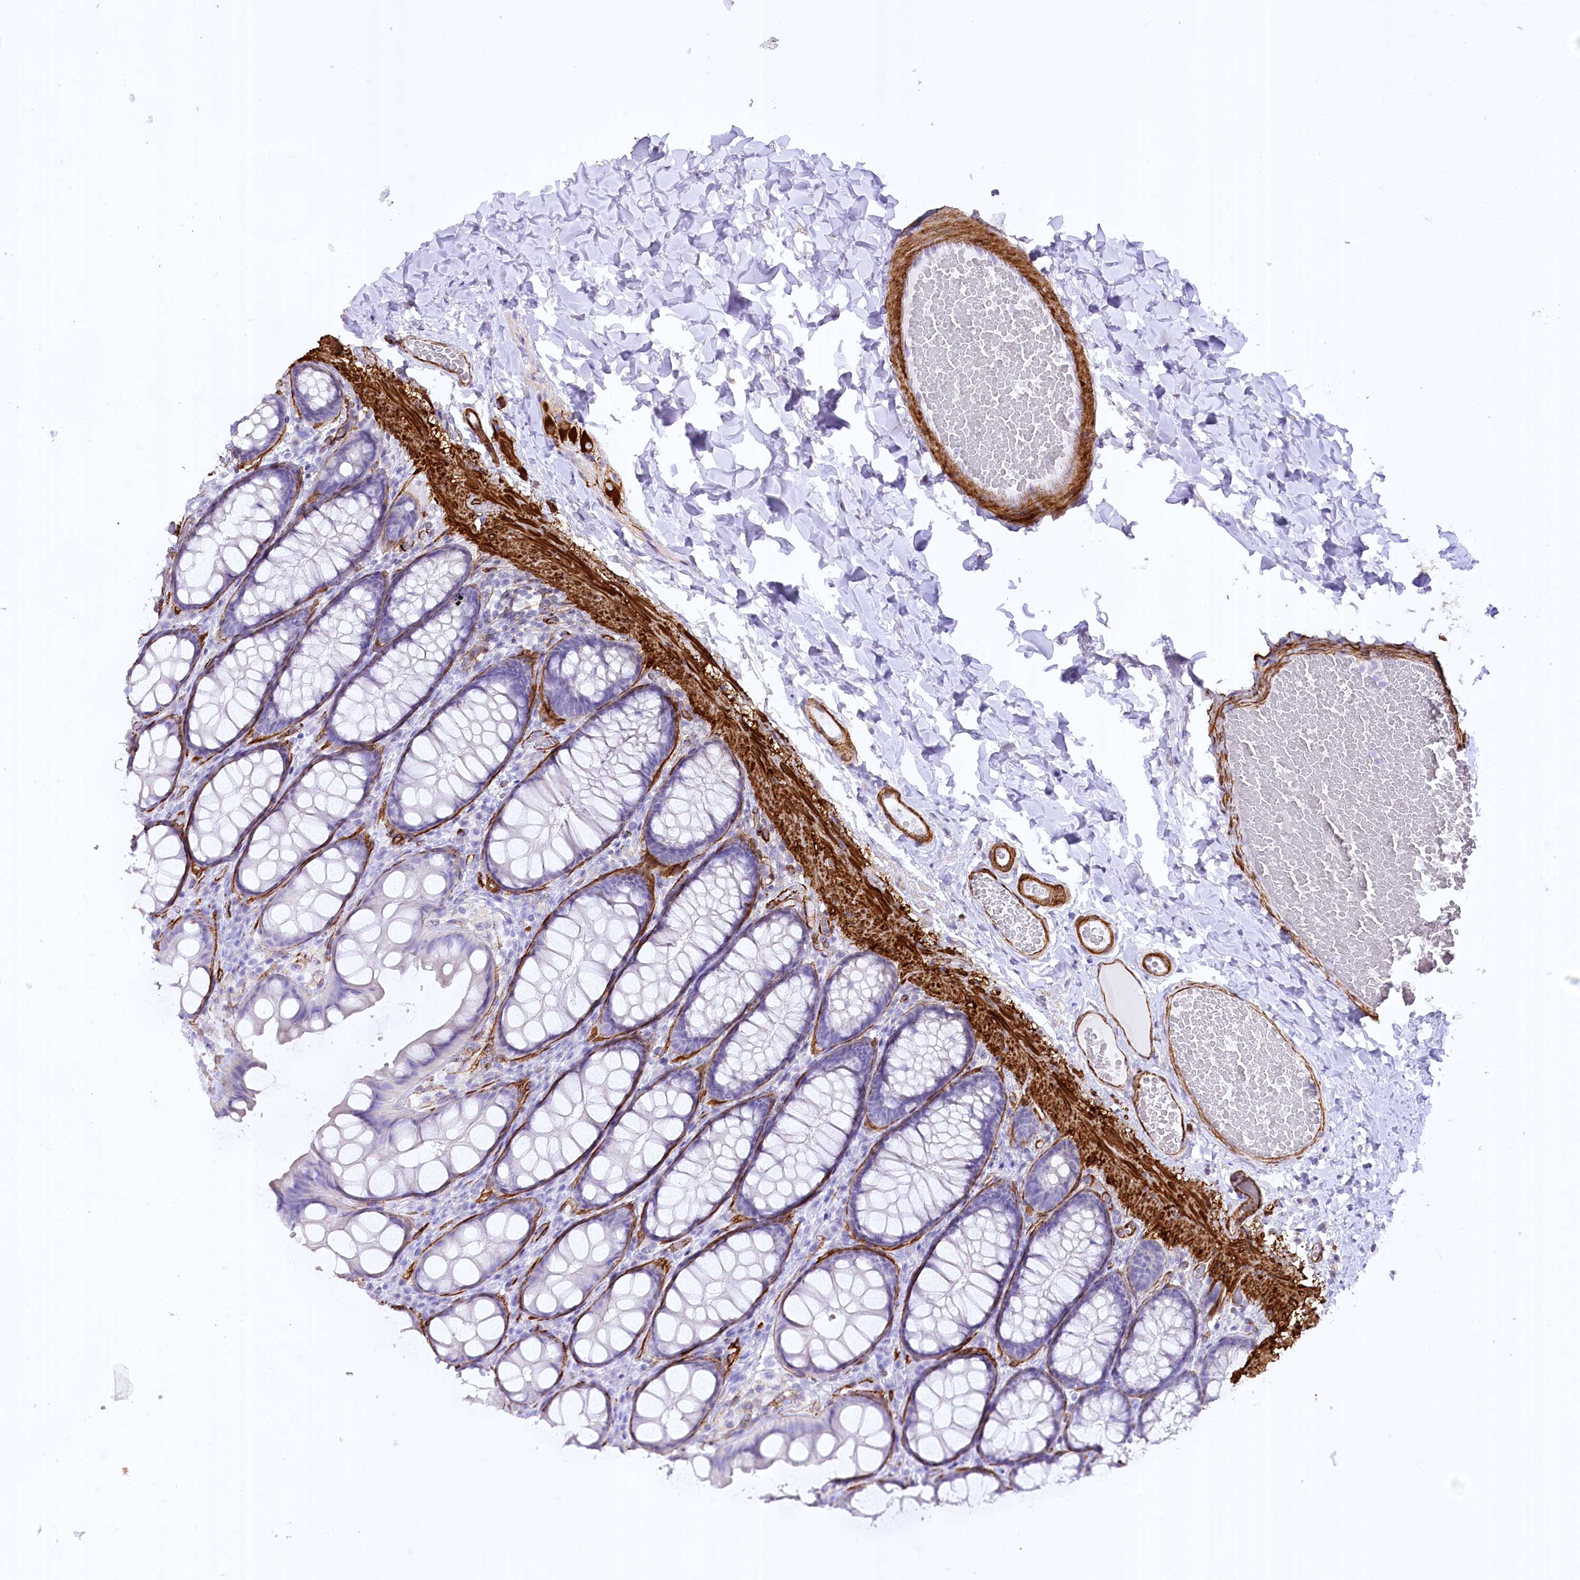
{"staining": {"intensity": "negative", "quantity": "none", "location": "none"}, "tissue": "colon", "cell_type": "Endothelial cells", "image_type": "normal", "snomed": [{"axis": "morphology", "description": "Normal tissue, NOS"}, {"axis": "topography", "description": "Colon"}], "caption": "Protein analysis of unremarkable colon displays no significant expression in endothelial cells.", "gene": "SYNPO2", "patient": {"sex": "male", "age": 47}}